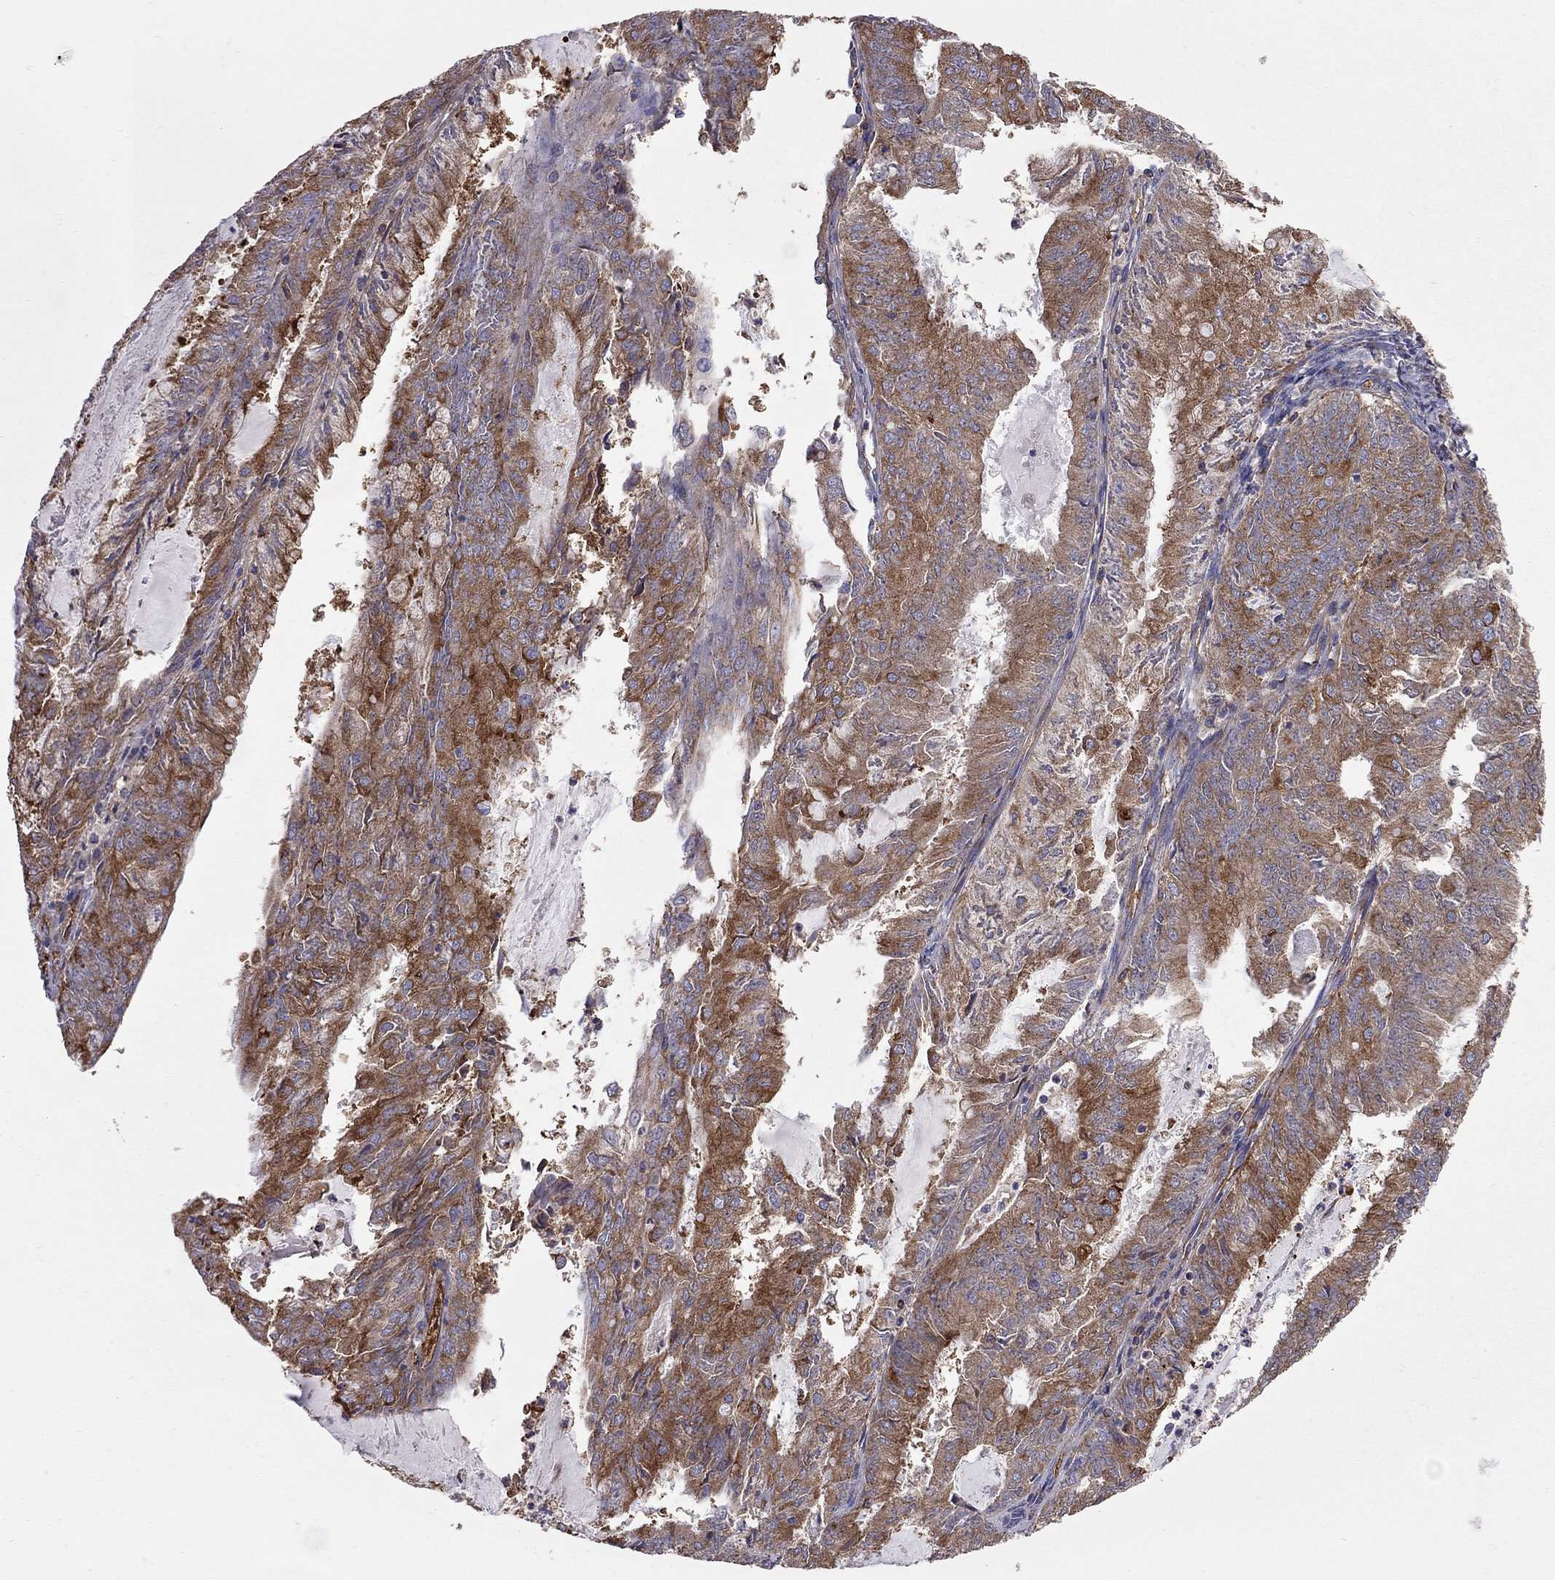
{"staining": {"intensity": "strong", "quantity": ">75%", "location": "cytoplasmic/membranous"}, "tissue": "endometrial cancer", "cell_type": "Tumor cells", "image_type": "cancer", "snomed": [{"axis": "morphology", "description": "Adenocarcinoma, NOS"}, {"axis": "topography", "description": "Endometrium"}], "caption": "Immunohistochemical staining of endometrial cancer displays strong cytoplasmic/membranous protein staining in approximately >75% of tumor cells. (DAB IHC with brightfield microscopy, high magnification).", "gene": "EIF4E3", "patient": {"sex": "female", "age": 57}}